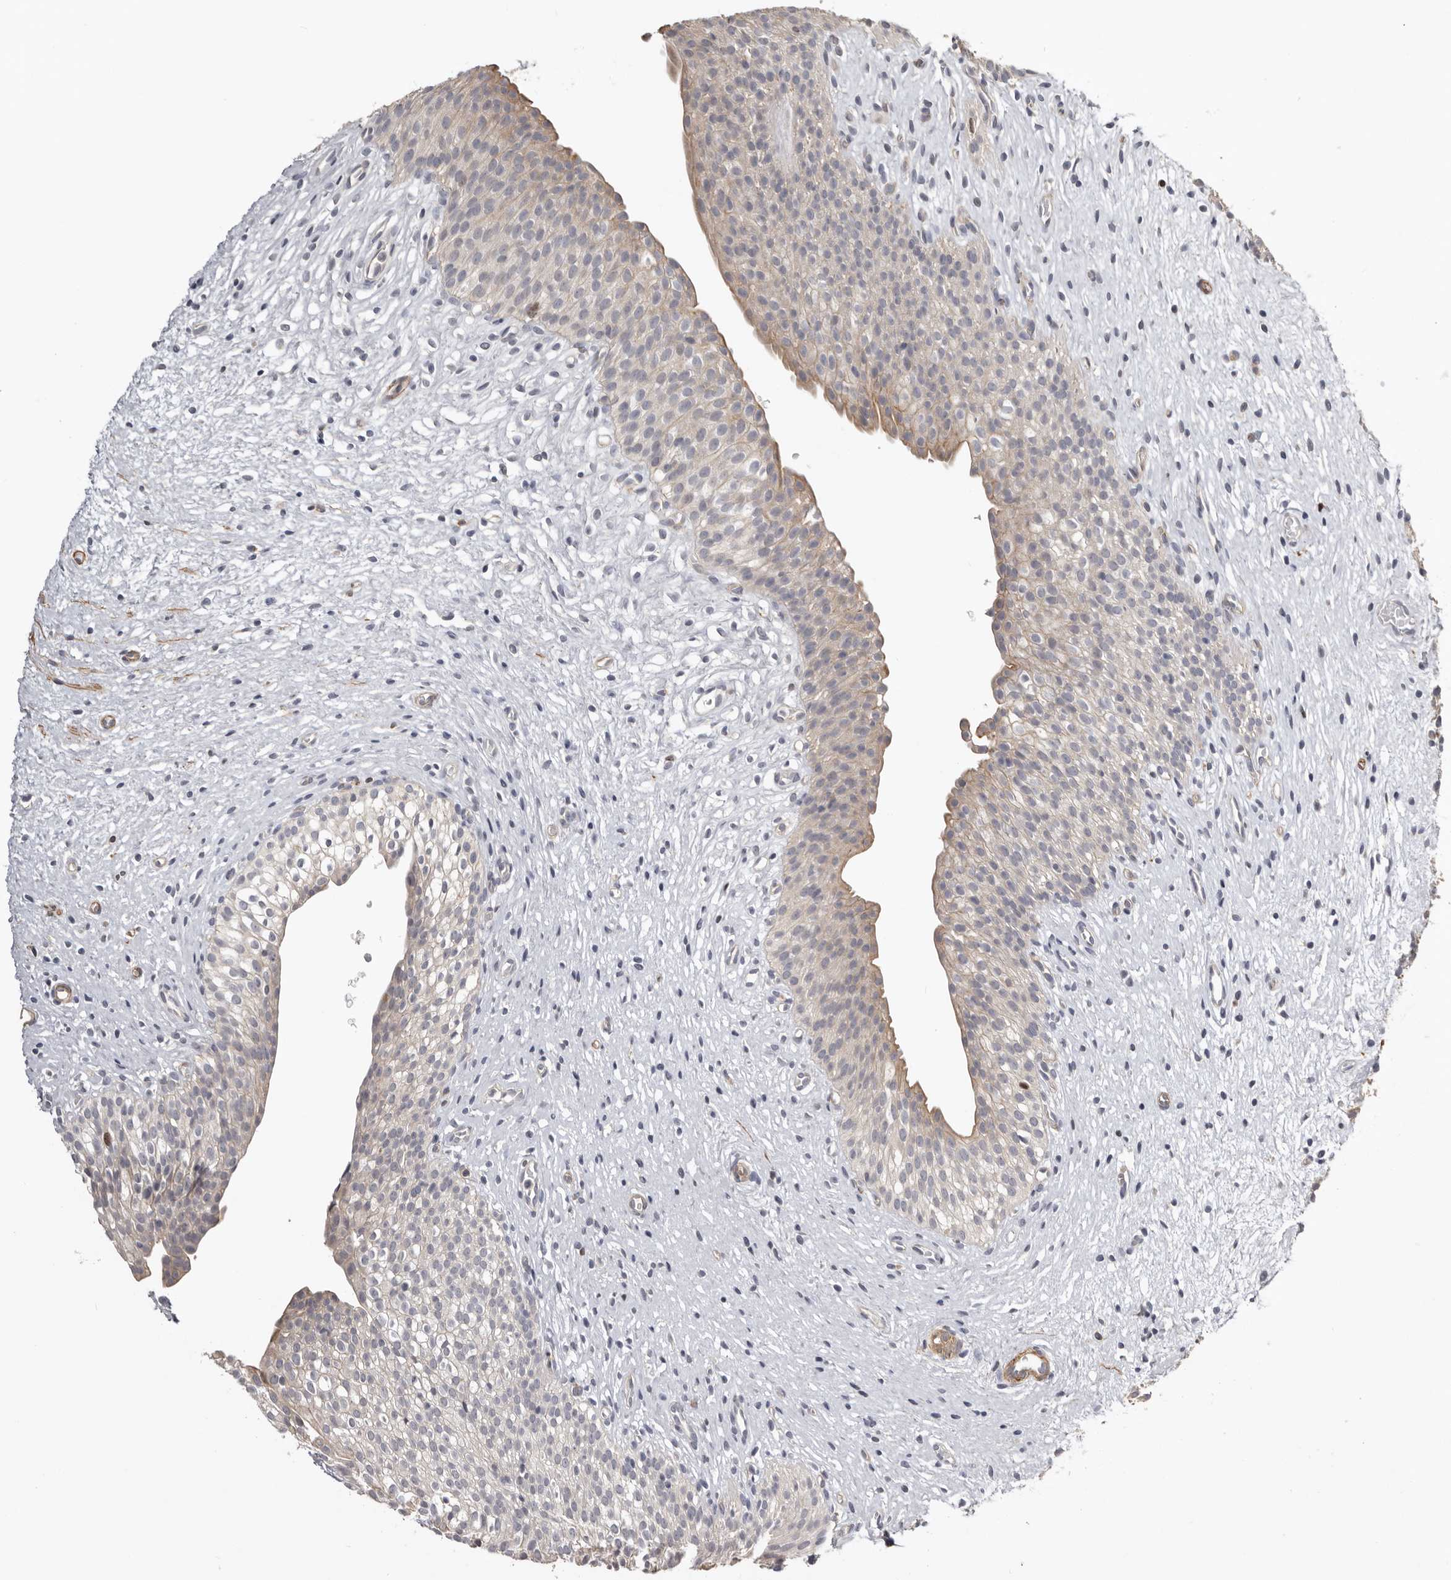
{"staining": {"intensity": "weak", "quantity": "25%-75%", "location": "cytoplasmic/membranous"}, "tissue": "urinary bladder", "cell_type": "Urothelial cells", "image_type": "normal", "snomed": [{"axis": "morphology", "description": "Normal tissue, NOS"}, {"axis": "topography", "description": "Urinary bladder"}], "caption": "An image of human urinary bladder stained for a protein demonstrates weak cytoplasmic/membranous brown staining in urothelial cells. The staining was performed using DAB (3,3'-diaminobenzidine), with brown indicating positive protein expression. Nuclei are stained blue with hematoxylin.", "gene": "CDCA8", "patient": {"sex": "male", "age": 1}}